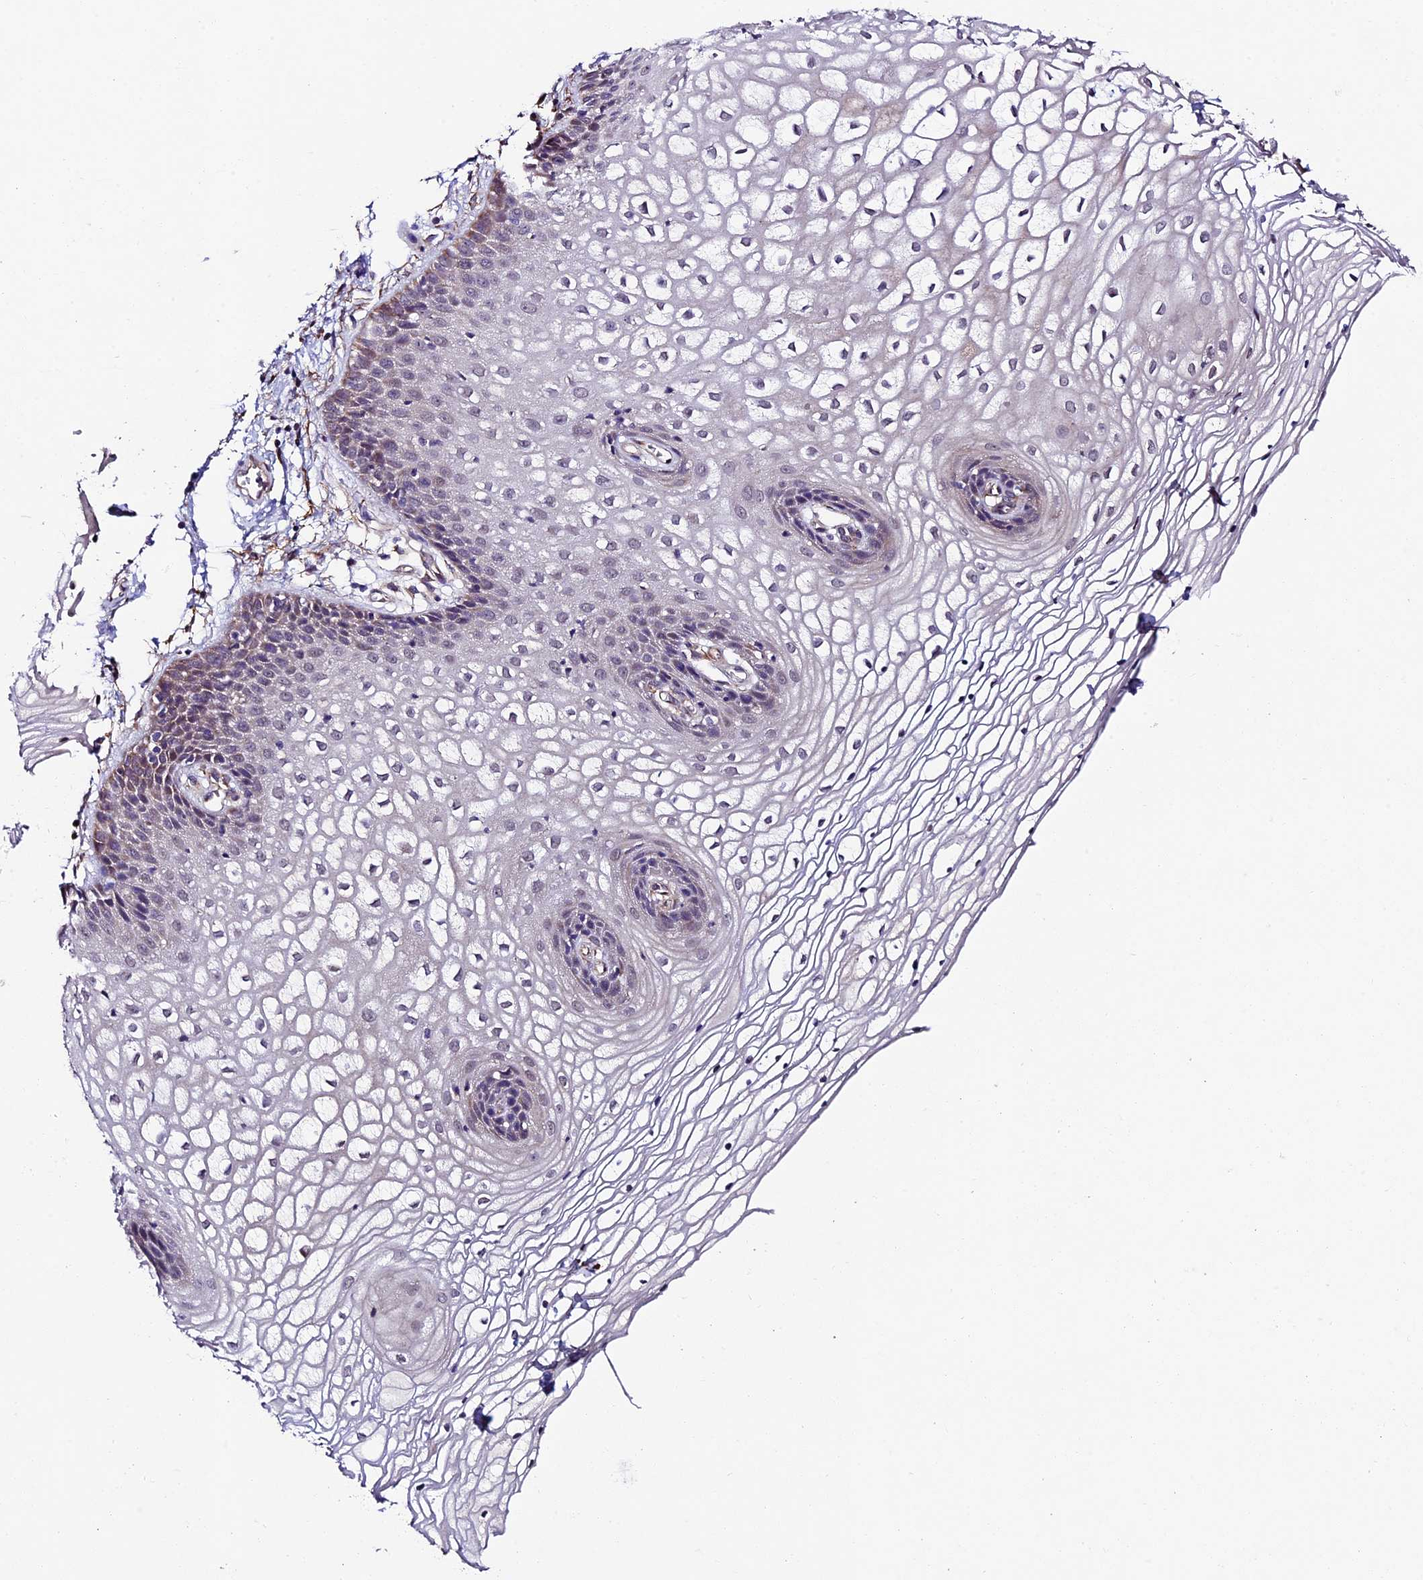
{"staining": {"intensity": "weak", "quantity": "<25%", "location": "cytoplasmic/membranous,nuclear"}, "tissue": "vagina", "cell_type": "Squamous epithelial cells", "image_type": "normal", "snomed": [{"axis": "morphology", "description": "Normal tissue, NOS"}, {"axis": "topography", "description": "Vagina"}], "caption": "A high-resolution micrograph shows immunohistochemistry staining of unremarkable vagina, which displays no significant expression in squamous epithelial cells. Nuclei are stained in blue.", "gene": "LSM7", "patient": {"sex": "female", "age": 34}}